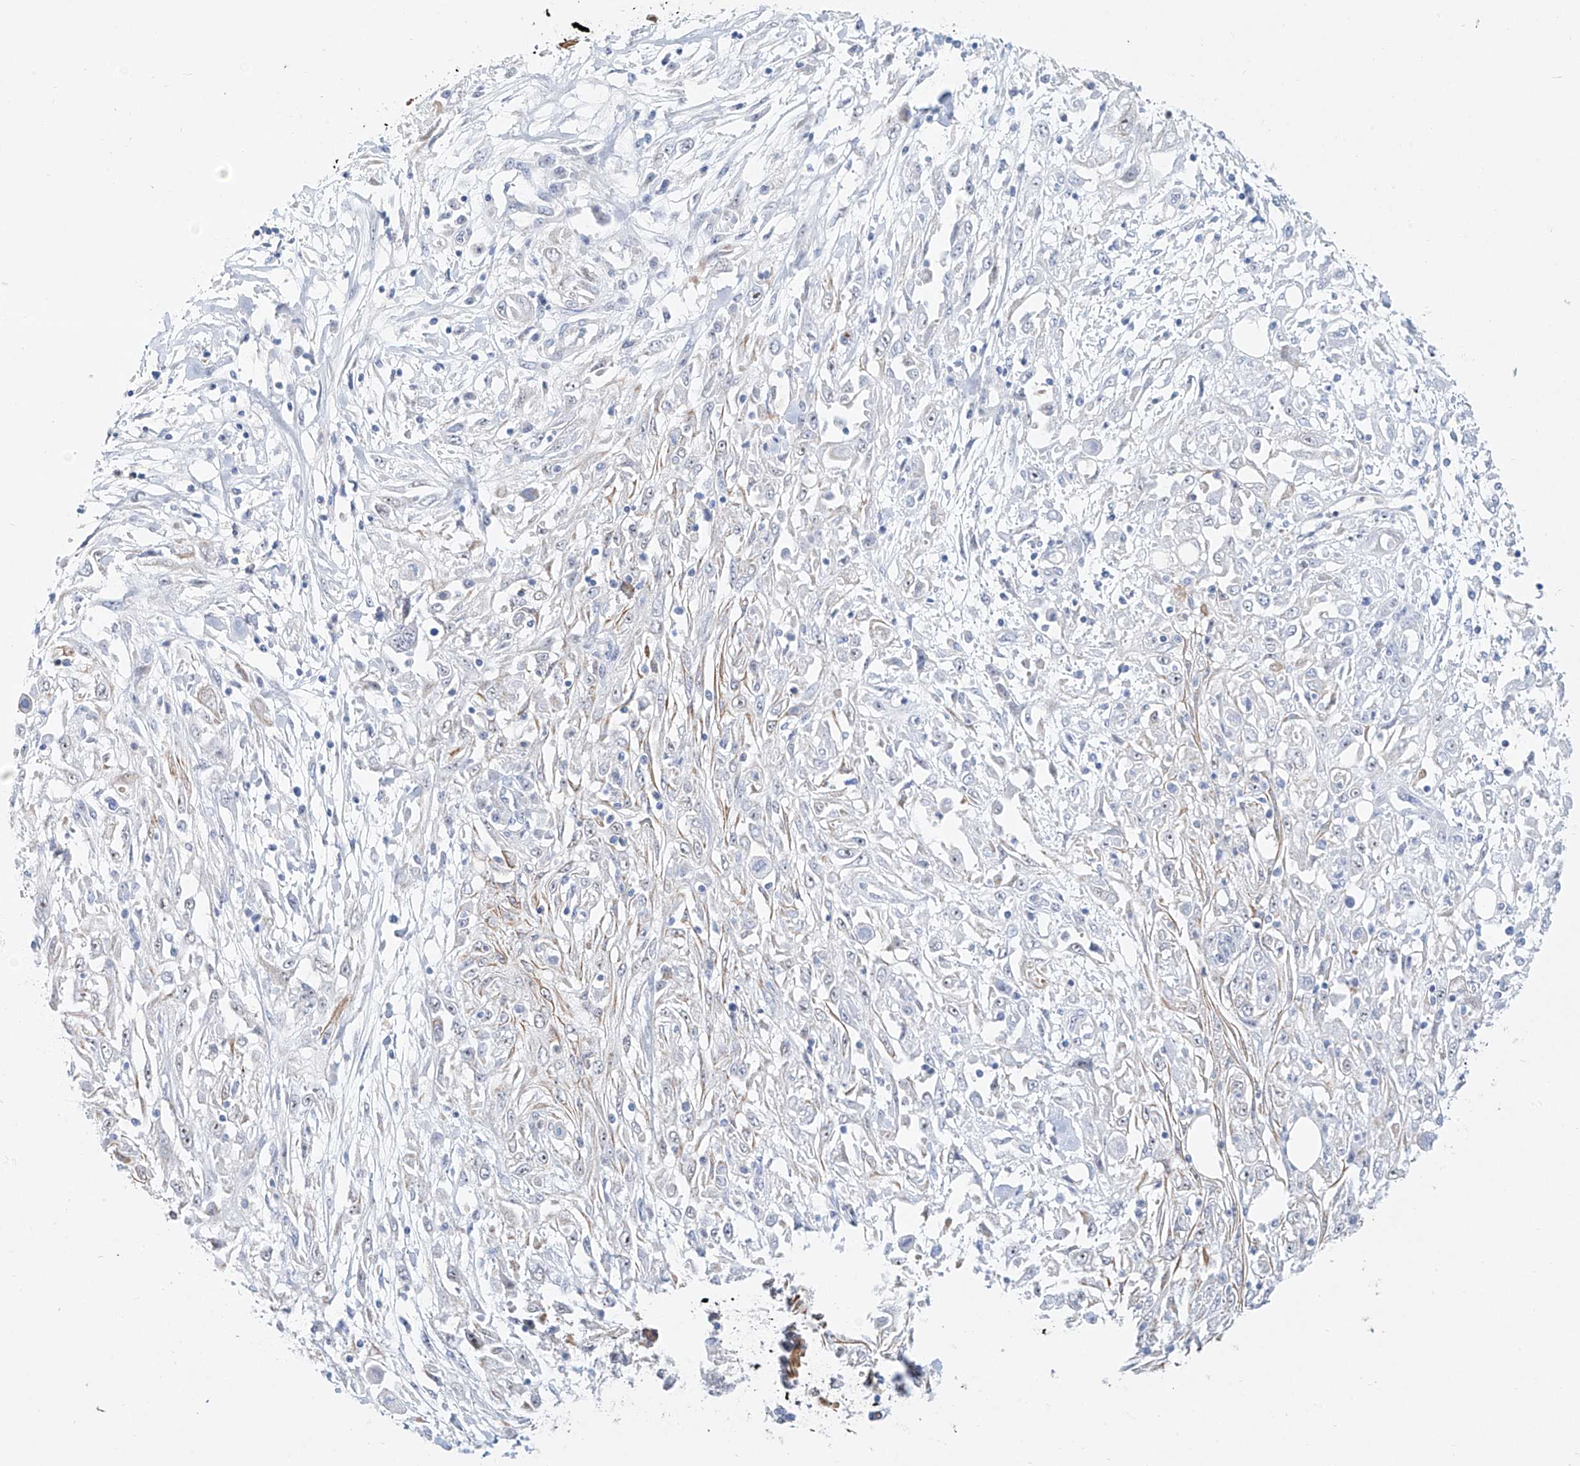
{"staining": {"intensity": "weak", "quantity": "<25%", "location": "cytoplasmic/membranous"}, "tissue": "skin cancer", "cell_type": "Tumor cells", "image_type": "cancer", "snomed": [{"axis": "morphology", "description": "Squamous cell carcinoma, NOS"}, {"axis": "morphology", "description": "Squamous cell carcinoma, metastatic, NOS"}, {"axis": "topography", "description": "Skin"}, {"axis": "topography", "description": "Lymph node"}], "caption": "Immunohistochemistry of human metastatic squamous cell carcinoma (skin) reveals no positivity in tumor cells.", "gene": "SNU13", "patient": {"sex": "male", "age": 75}}